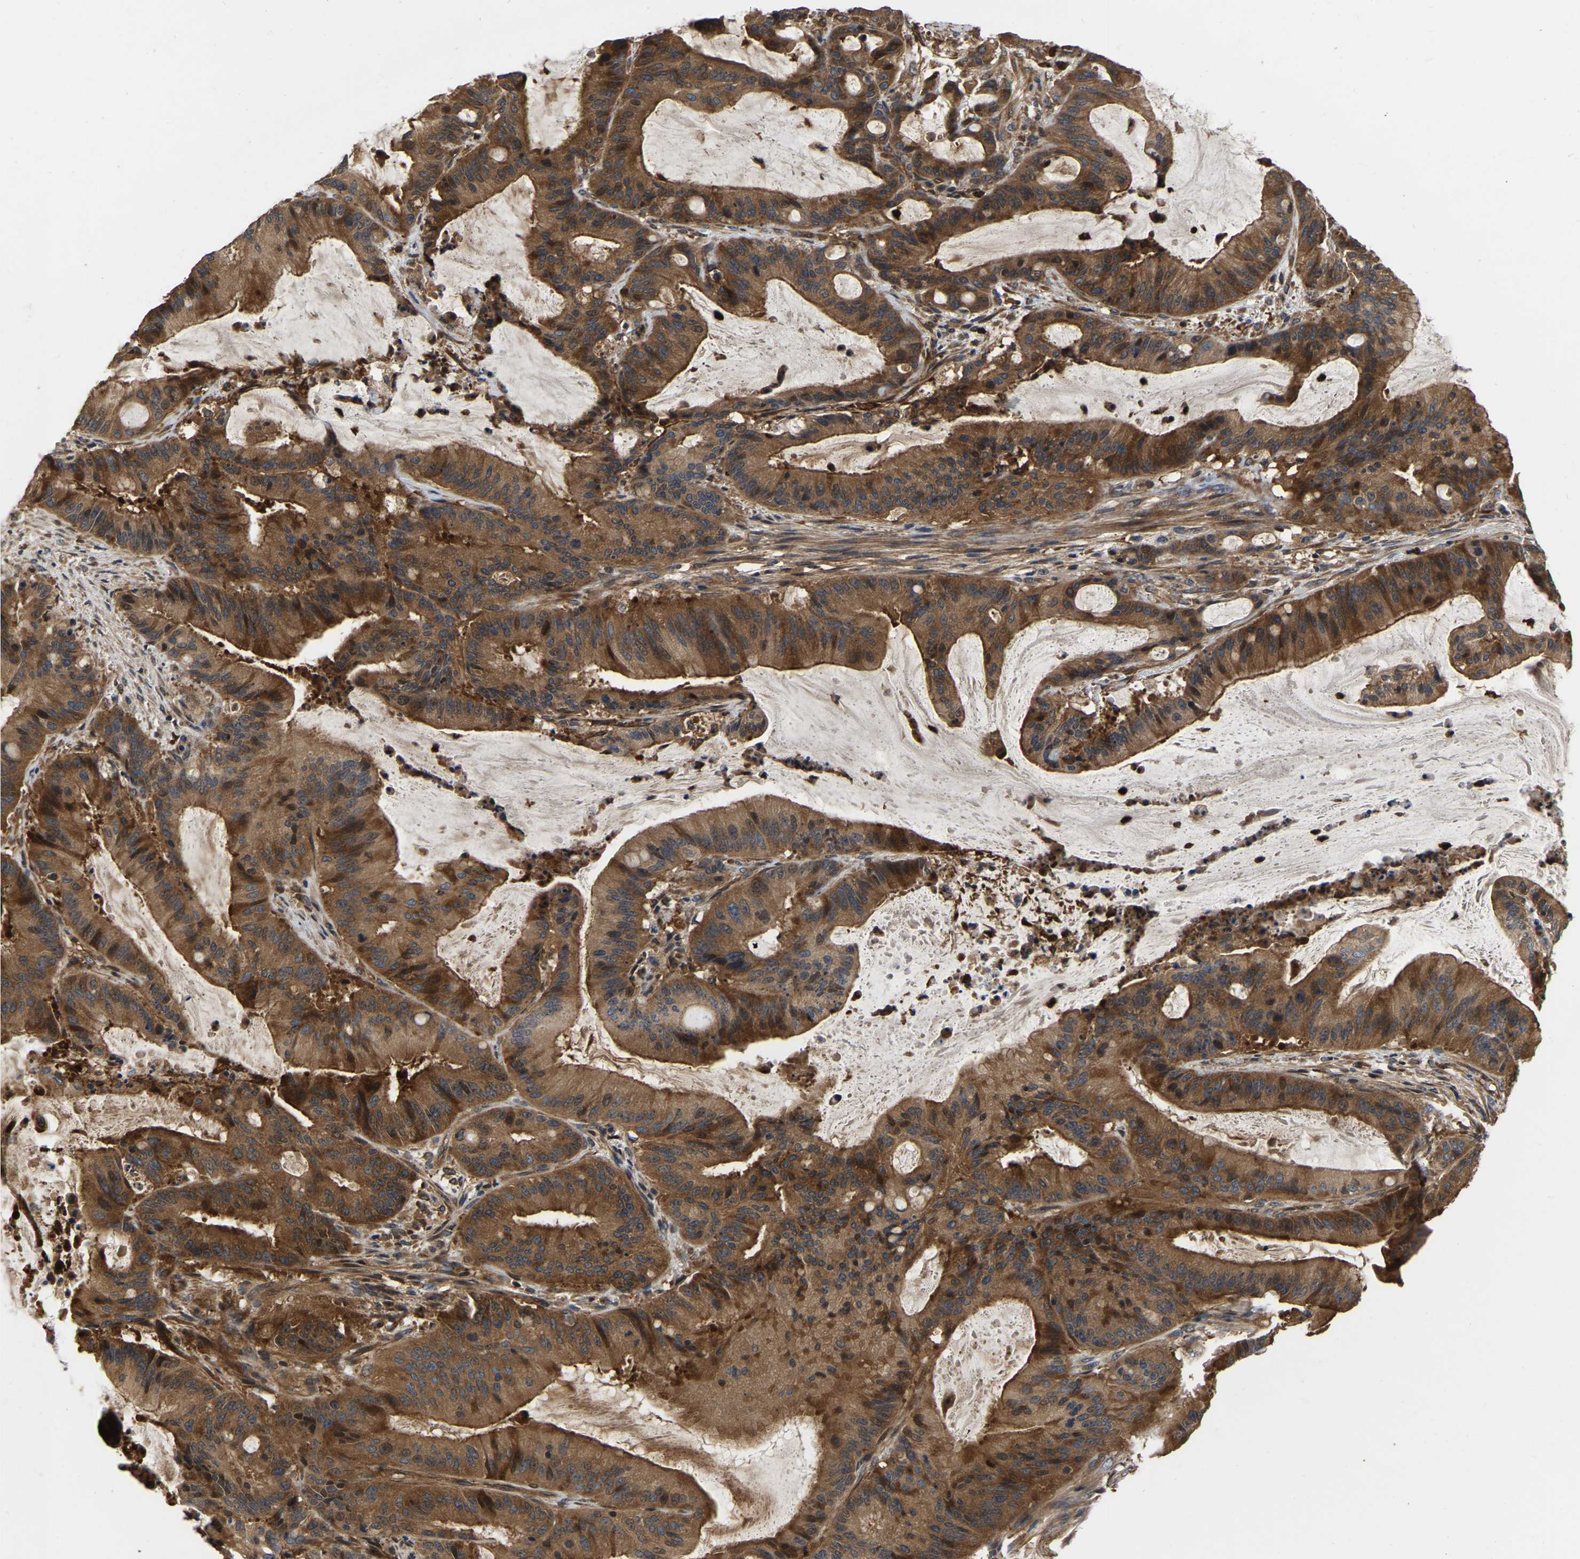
{"staining": {"intensity": "strong", "quantity": ">75%", "location": "cytoplasmic/membranous"}, "tissue": "liver cancer", "cell_type": "Tumor cells", "image_type": "cancer", "snomed": [{"axis": "morphology", "description": "Normal tissue, NOS"}, {"axis": "morphology", "description": "Cholangiocarcinoma"}, {"axis": "topography", "description": "Liver"}, {"axis": "topography", "description": "Peripheral nerve tissue"}], "caption": "This image exhibits immunohistochemistry staining of human cholangiocarcinoma (liver), with high strong cytoplasmic/membranous positivity in approximately >75% of tumor cells.", "gene": "GARS1", "patient": {"sex": "female", "age": 73}}